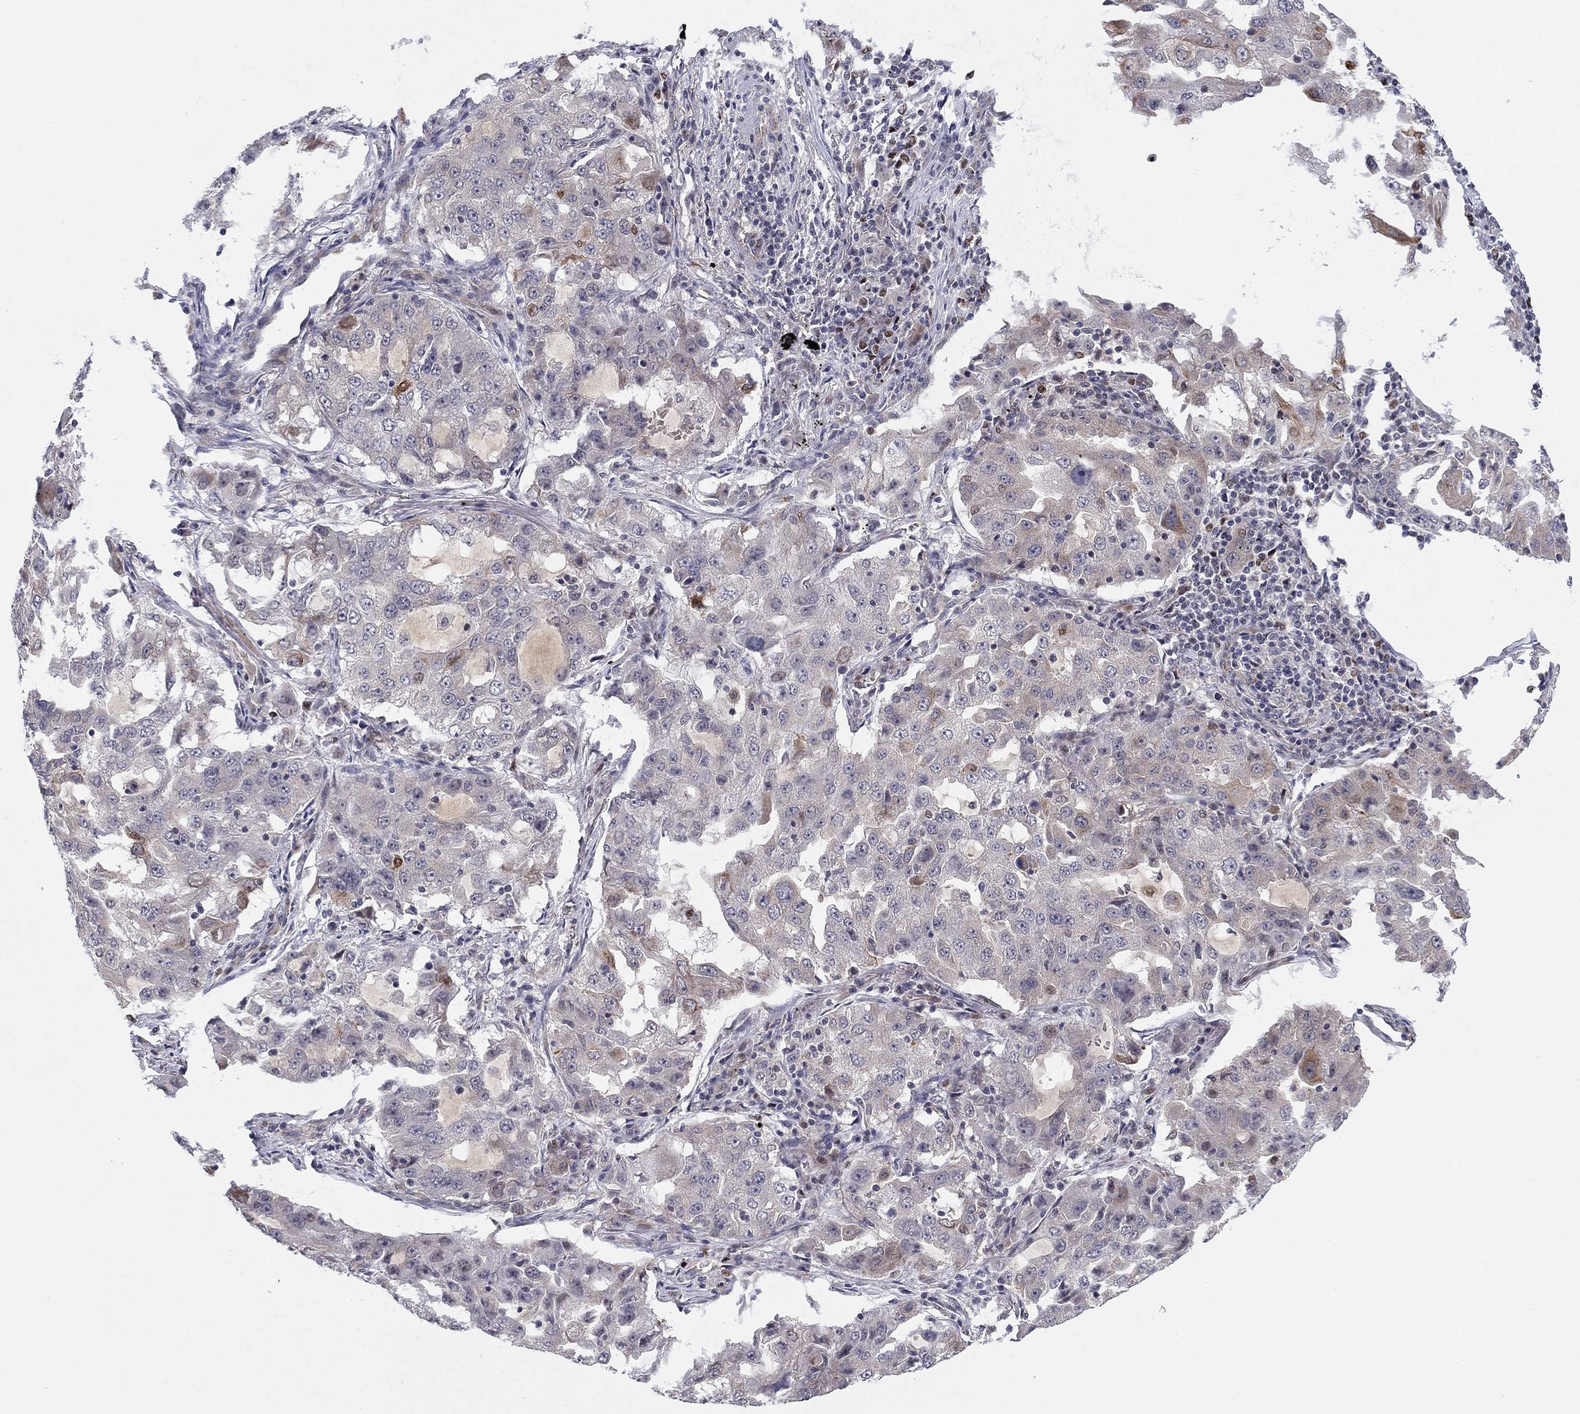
{"staining": {"intensity": "moderate", "quantity": "<25%", "location": "cytoplasmic/membranous"}, "tissue": "lung cancer", "cell_type": "Tumor cells", "image_type": "cancer", "snomed": [{"axis": "morphology", "description": "Adenocarcinoma, NOS"}, {"axis": "topography", "description": "Lung"}], "caption": "DAB immunohistochemical staining of human lung cancer (adenocarcinoma) shows moderate cytoplasmic/membranous protein expression in about <25% of tumor cells.", "gene": "BCL11A", "patient": {"sex": "female", "age": 61}}